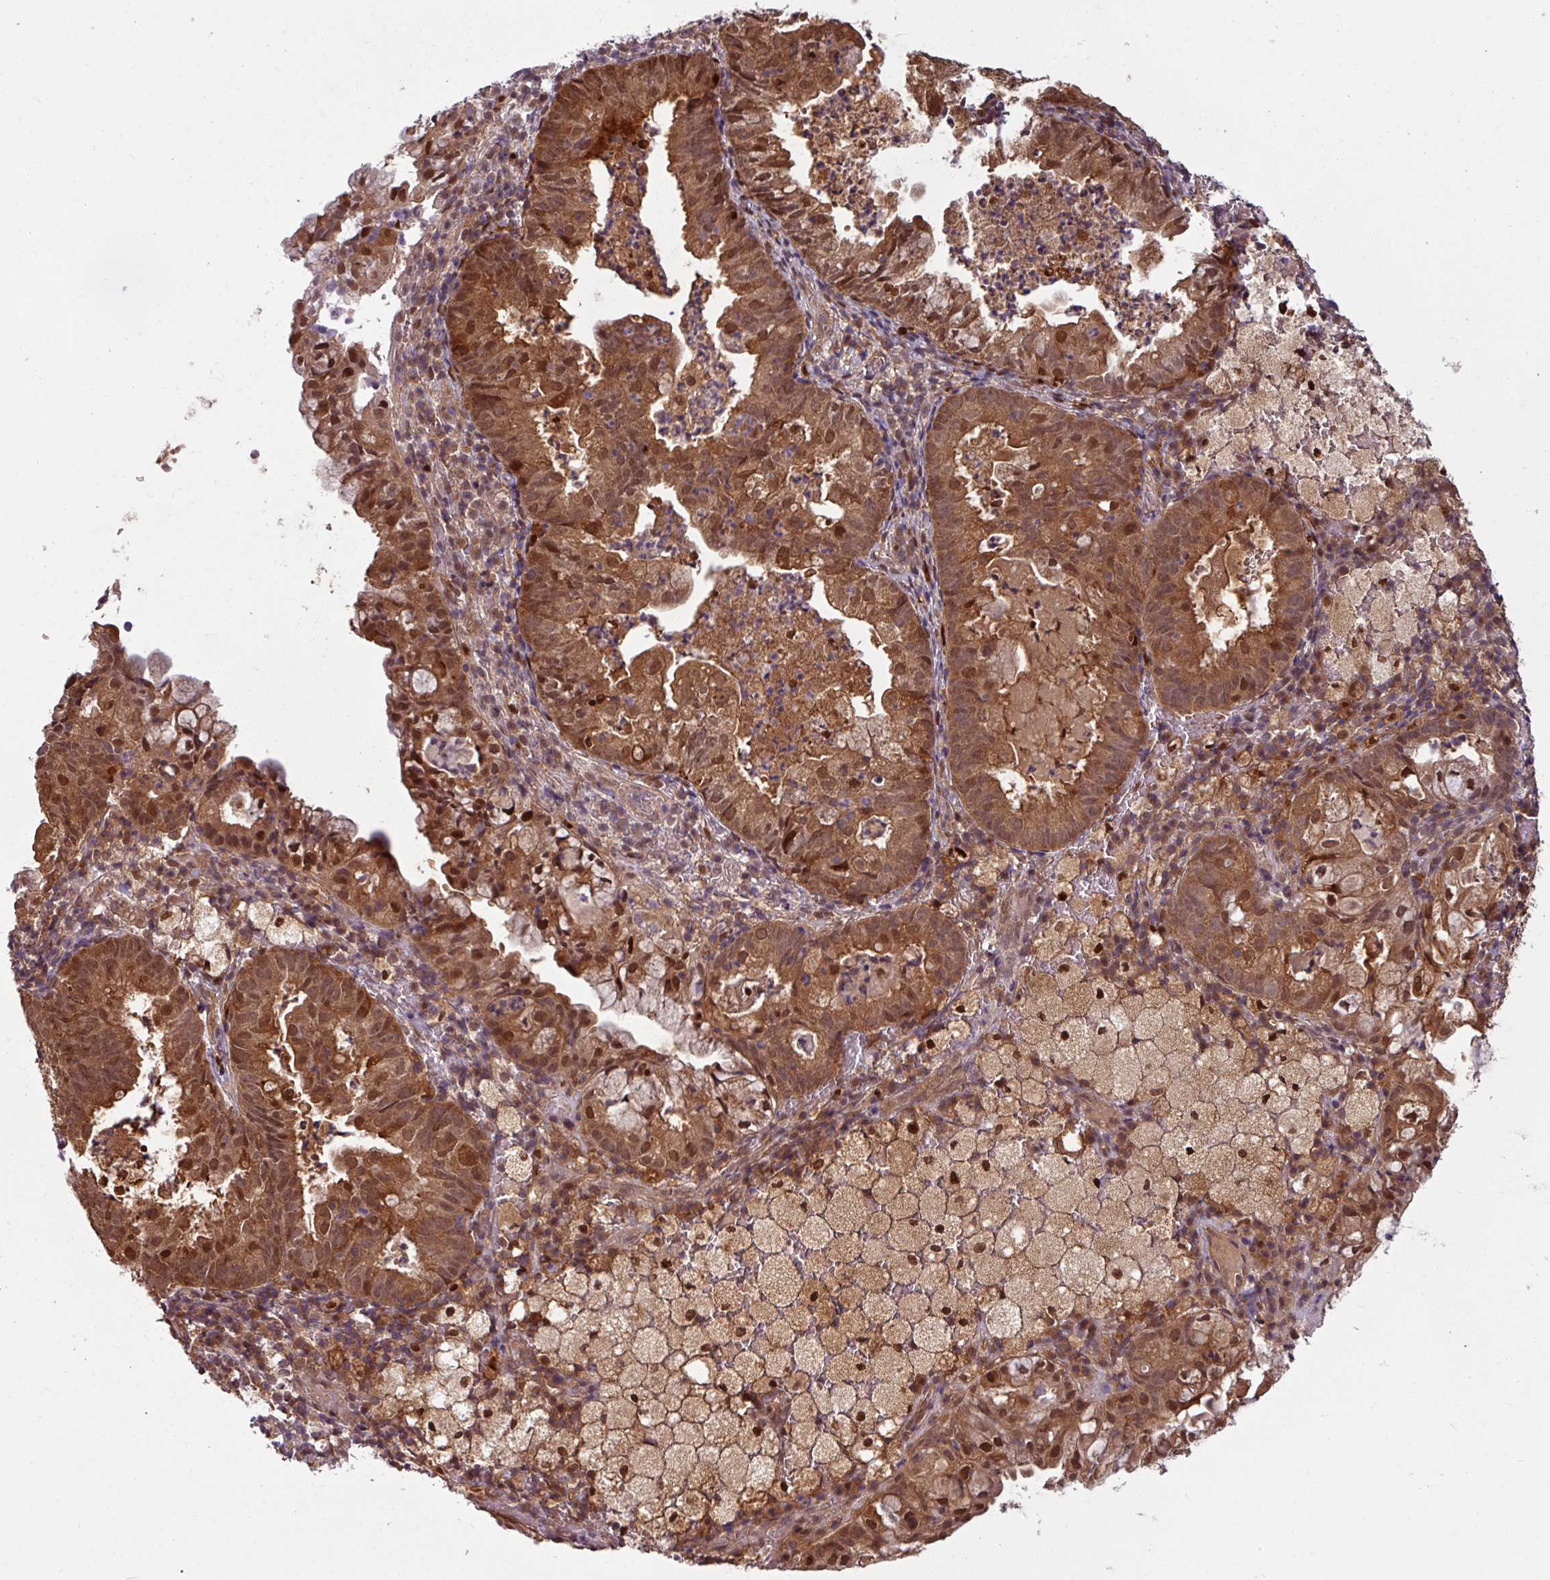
{"staining": {"intensity": "moderate", "quantity": ">75%", "location": "cytoplasmic/membranous,nuclear"}, "tissue": "endometrial cancer", "cell_type": "Tumor cells", "image_type": "cancer", "snomed": [{"axis": "morphology", "description": "Adenocarcinoma, NOS"}, {"axis": "topography", "description": "Endometrium"}], "caption": "Tumor cells exhibit medium levels of moderate cytoplasmic/membranous and nuclear staining in about >75% of cells in human endometrial cancer. The staining was performed using DAB, with brown indicating positive protein expression. Nuclei are stained blue with hematoxylin.", "gene": "KCTD11", "patient": {"sex": "female", "age": 80}}